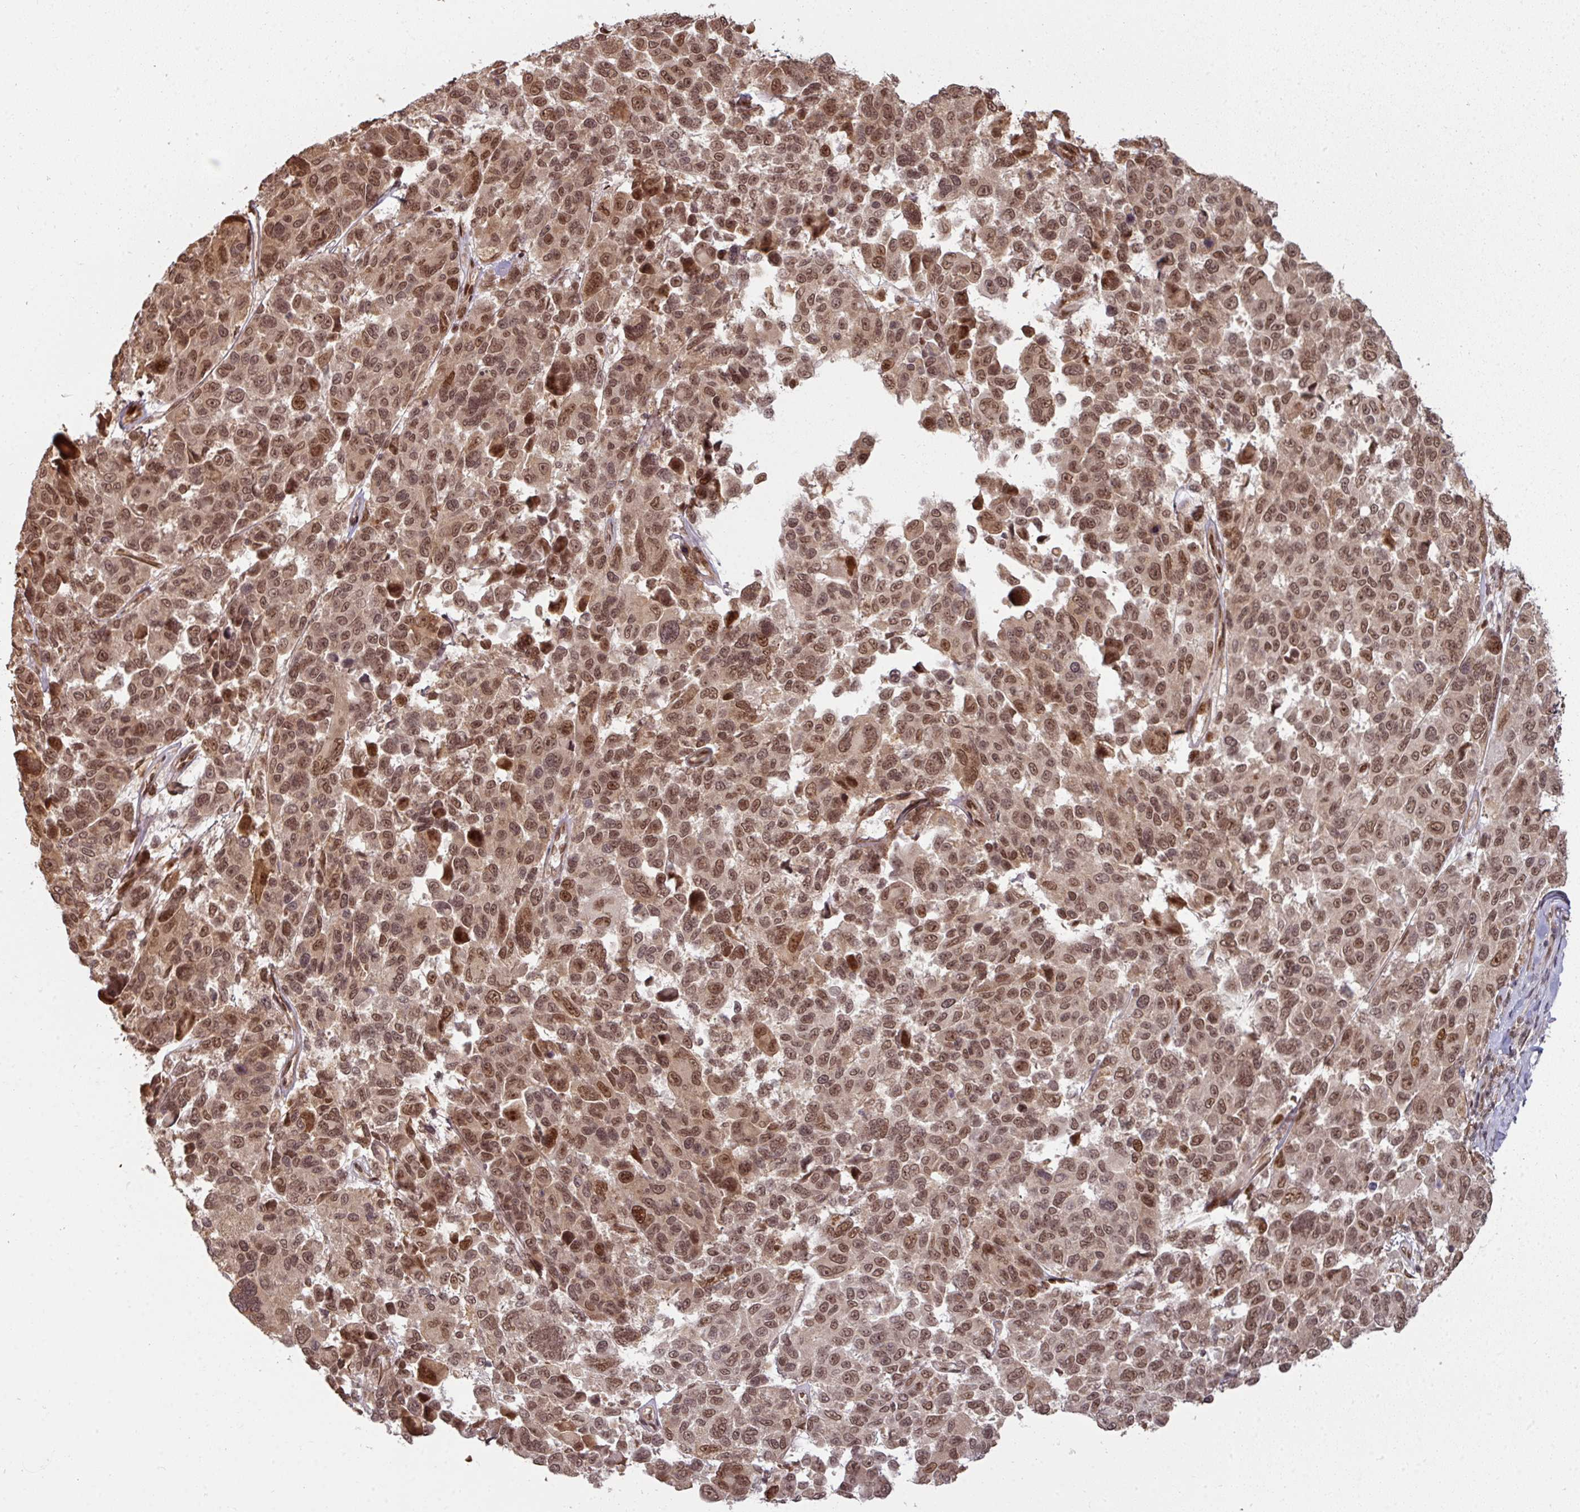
{"staining": {"intensity": "moderate", "quantity": ">75%", "location": "cytoplasmic/membranous,nuclear"}, "tissue": "melanoma", "cell_type": "Tumor cells", "image_type": "cancer", "snomed": [{"axis": "morphology", "description": "Malignant melanoma, NOS"}, {"axis": "topography", "description": "Skin"}], "caption": "DAB (3,3'-diaminobenzidine) immunohistochemical staining of melanoma exhibits moderate cytoplasmic/membranous and nuclear protein positivity in approximately >75% of tumor cells. (IHC, brightfield microscopy, high magnification).", "gene": "SIK3", "patient": {"sex": "female", "age": 66}}